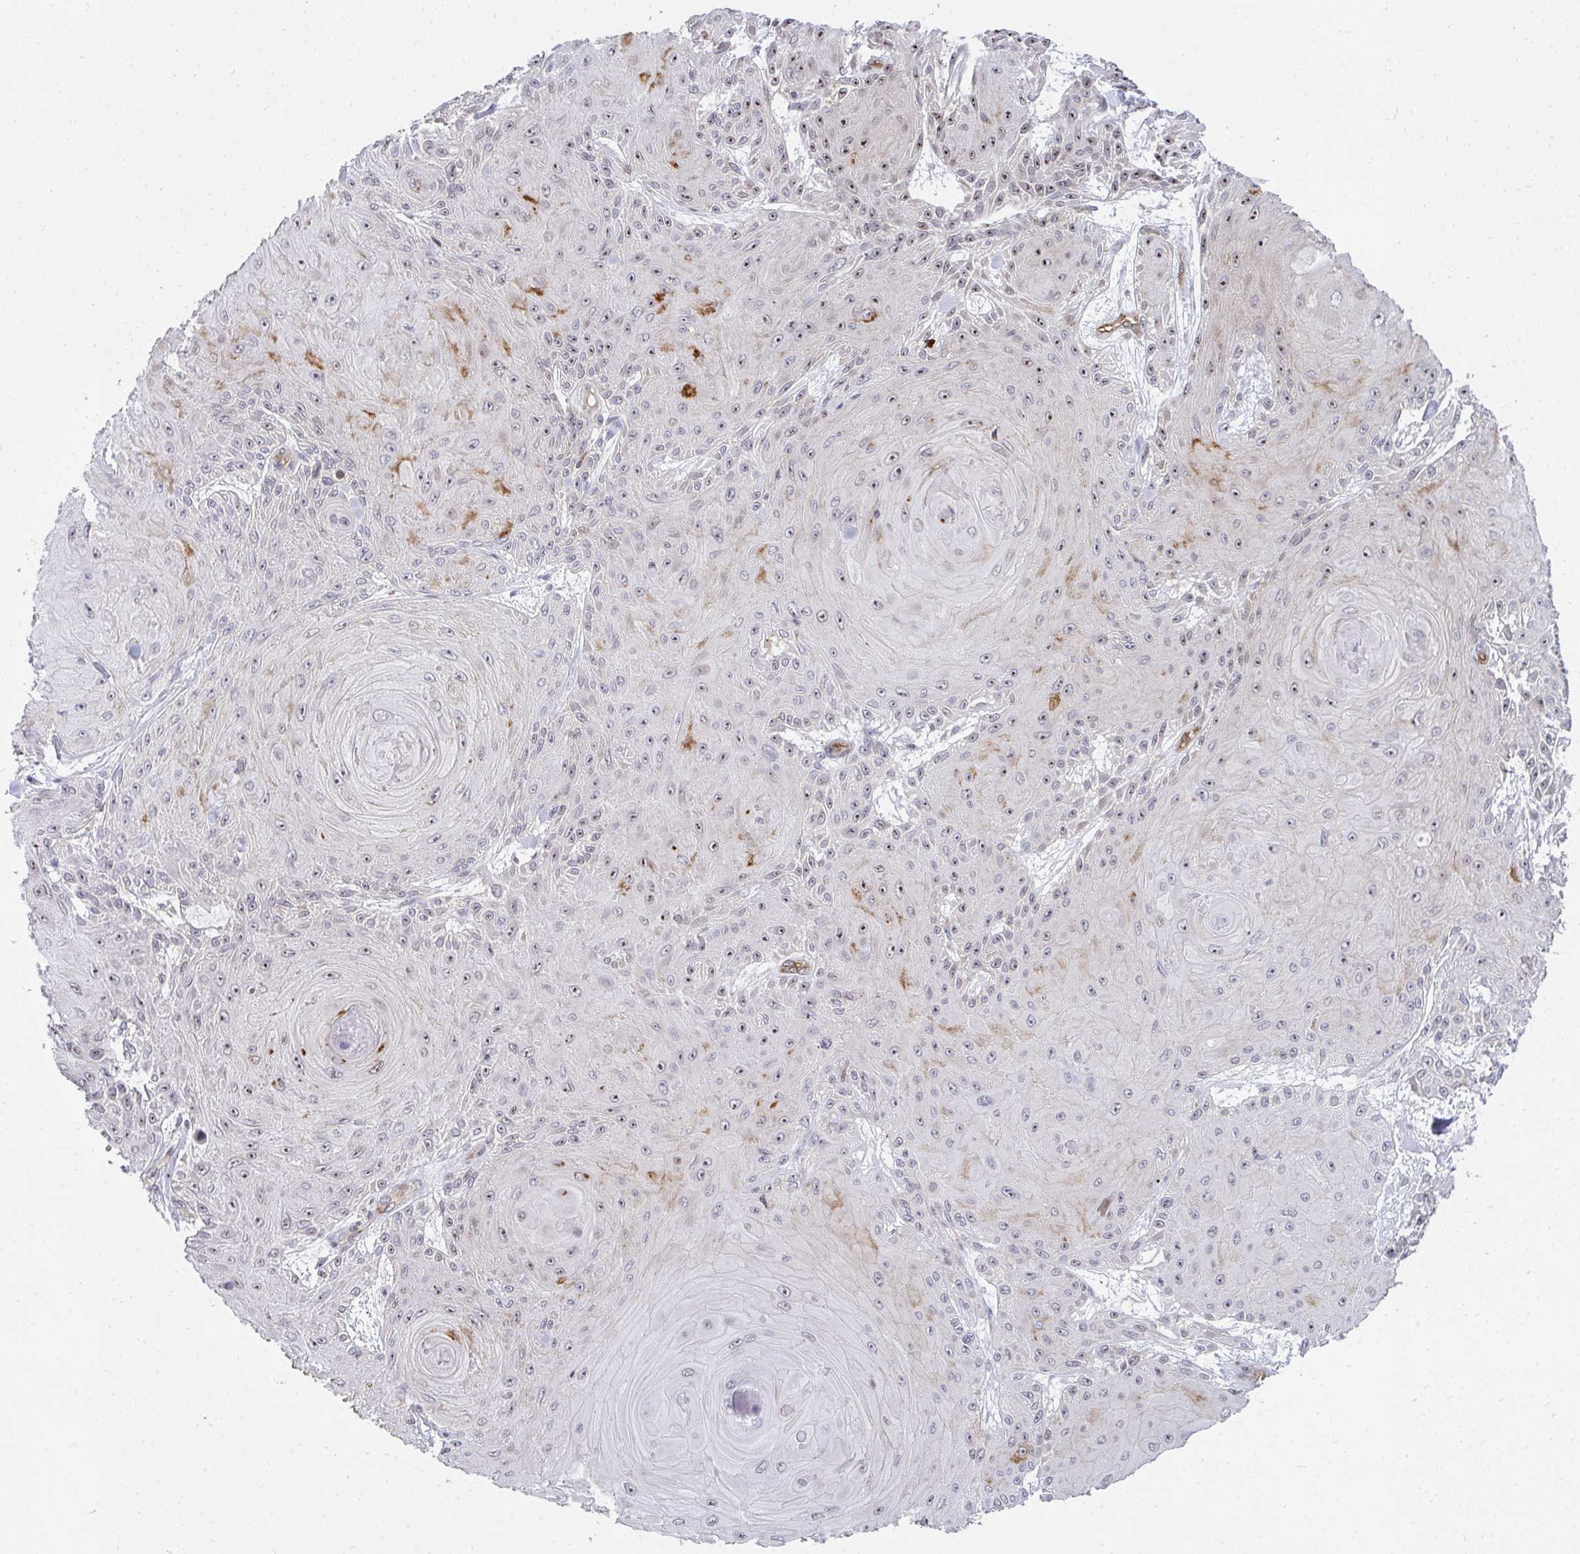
{"staining": {"intensity": "moderate", "quantity": "25%-75%", "location": "cytoplasmic/membranous,nuclear"}, "tissue": "skin cancer", "cell_type": "Tumor cells", "image_type": "cancer", "snomed": [{"axis": "morphology", "description": "Squamous cell carcinoma, NOS"}, {"axis": "topography", "description": "Skin"}], "caption": "IHC (DAB (3,3'-diaminobenzidine)) staining of skin cancer (squamous cell carcinoma) exhibits moderate cytoplasmic/membranous and nuclear protein expression in approximately 25%-75% of tumor cells. (Brightfield microscopy of DAB IHC at high magnification).", "gene": "FOXN3", "patient": {"sex": "male", "age": 88}}